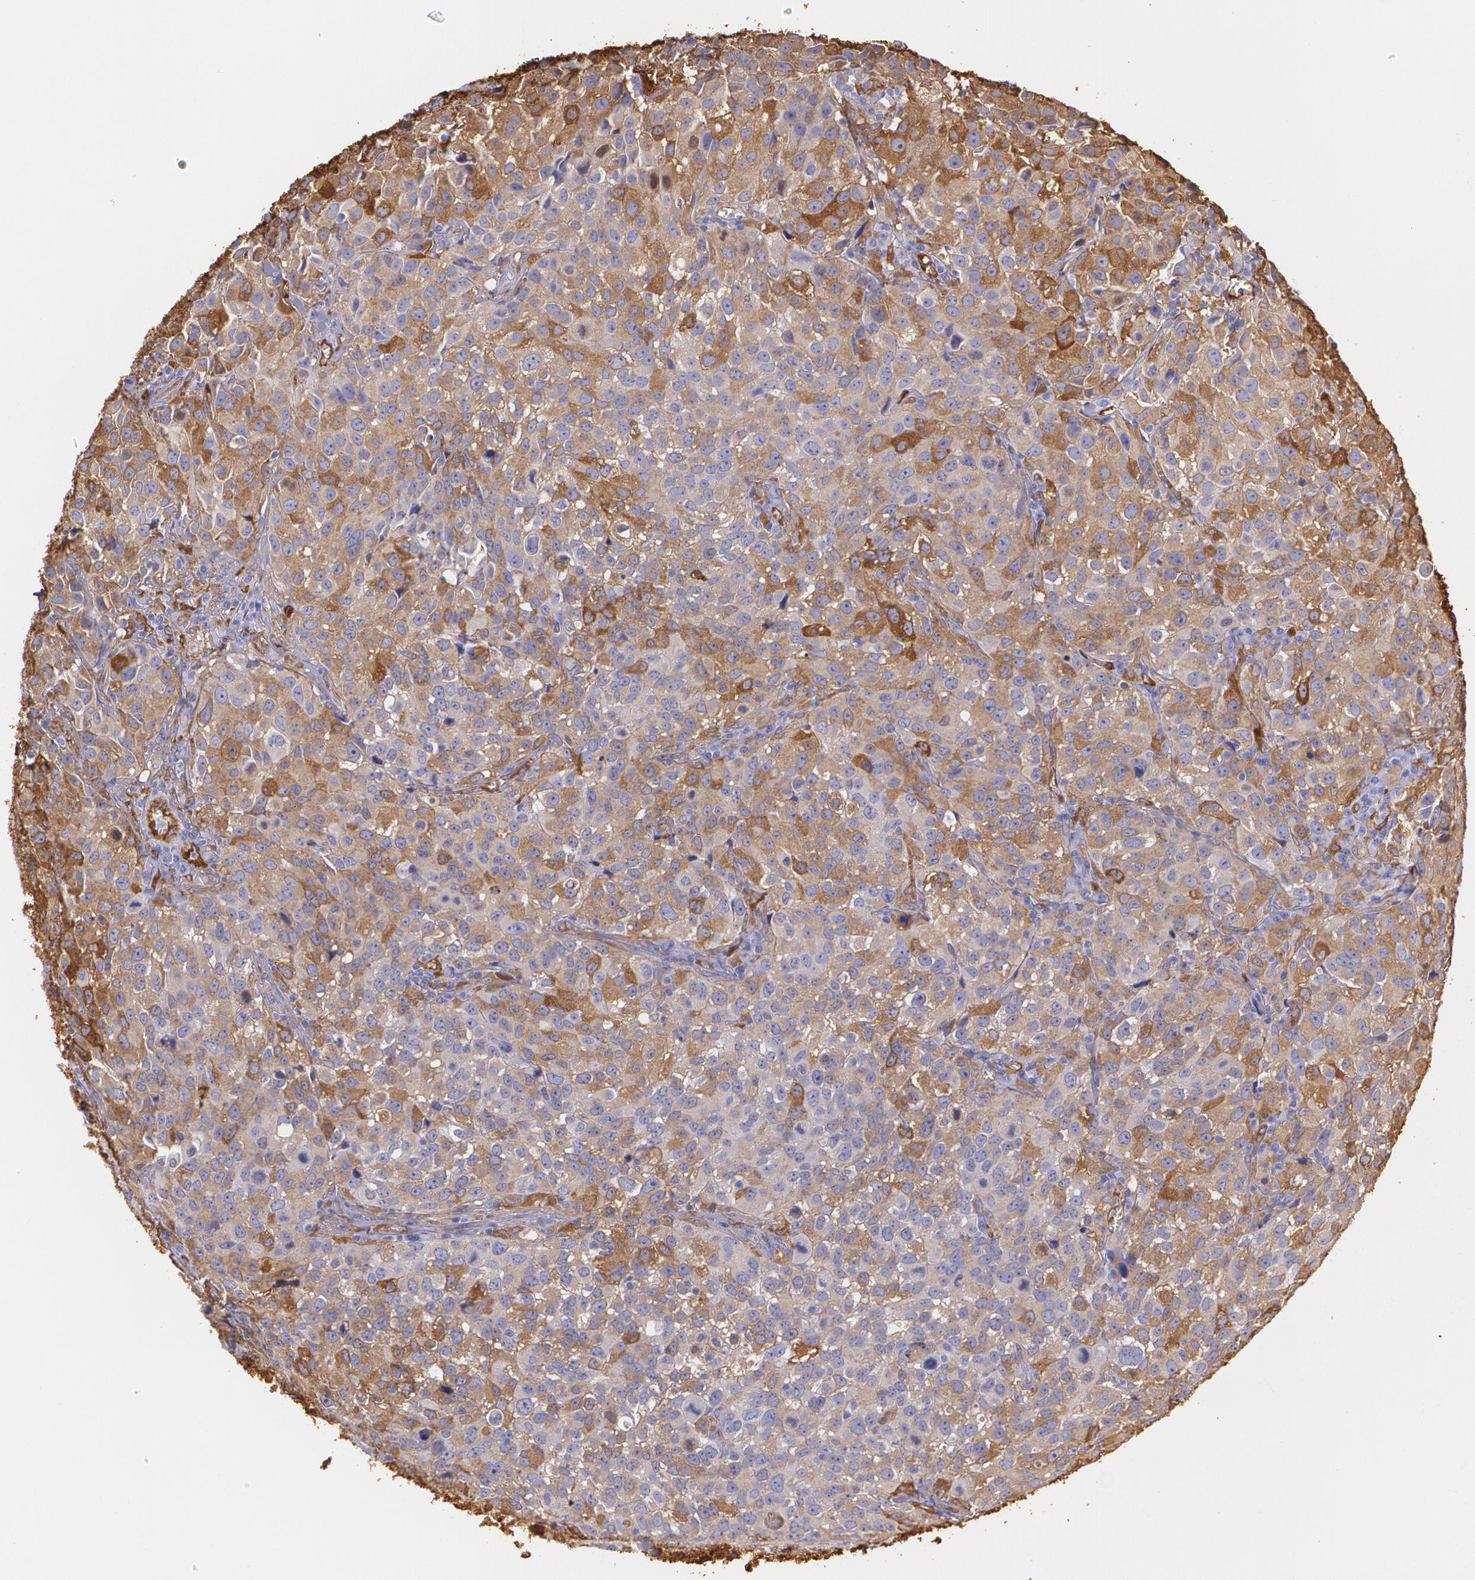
{"staining": {"intensity": "moderate", "quantity": "25%-75%", "location": "cytoplasmic/membranous"}, "tissue": "urothelial cancer", "cell_type": "Tumor cells", "image_type": "cancer", "snomed": [{"axis": "morphology", "description": "Urothelial carcinoma, High grade"}, {"axis": "topography", "description": "Urinary bladder"}], "caption": "Protein expression analysis of human urothelial carcinoma (high-grade) reveals moderate cytoplasmic/membranous staining in approximately 25%-75% of tumor cells.", "gene": "MMP2", "patient": {"sex": "female", "age": 75}}